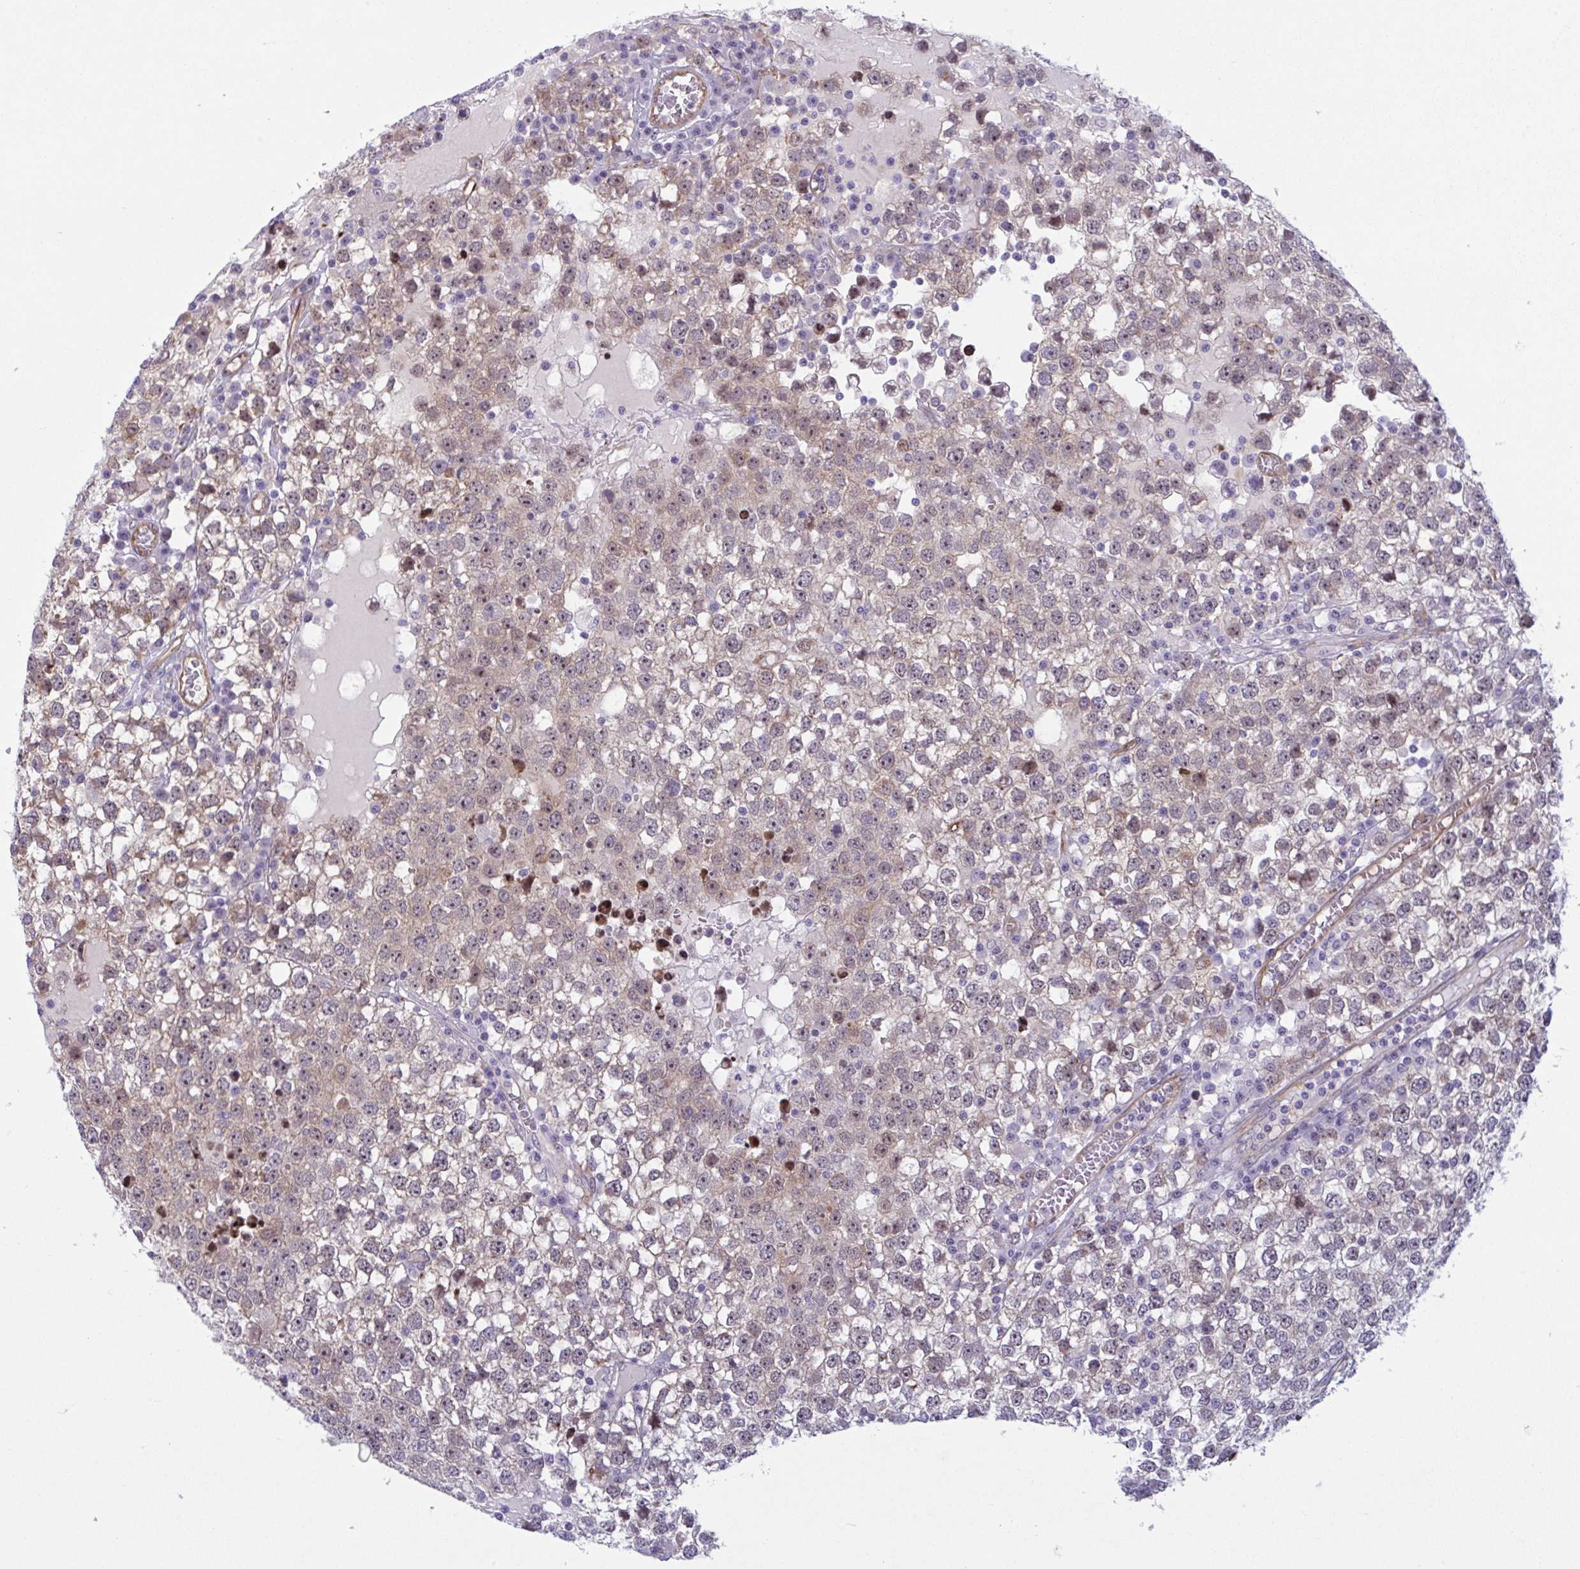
{"staining": {"intensity": "weak", "quantity": "25%-75%", "location": "cytoplasmic/membranous"}, "tissue": "testis cancer", "cell_type": "Tumor cells", "image_type": "cancer", "snomed": [{"axis": "morphology", "description": "Seminoma, NOS"}, {"axis": "topography", "description": "Testis"}], "caption": "Weak cytoplasmic/membranous protein positivity is identified in approximately 25%-75% of tumor cells in testis cancer (seminoma).", "gene": "PRRT4", "patient": {"sex": "male", "age": 65}}